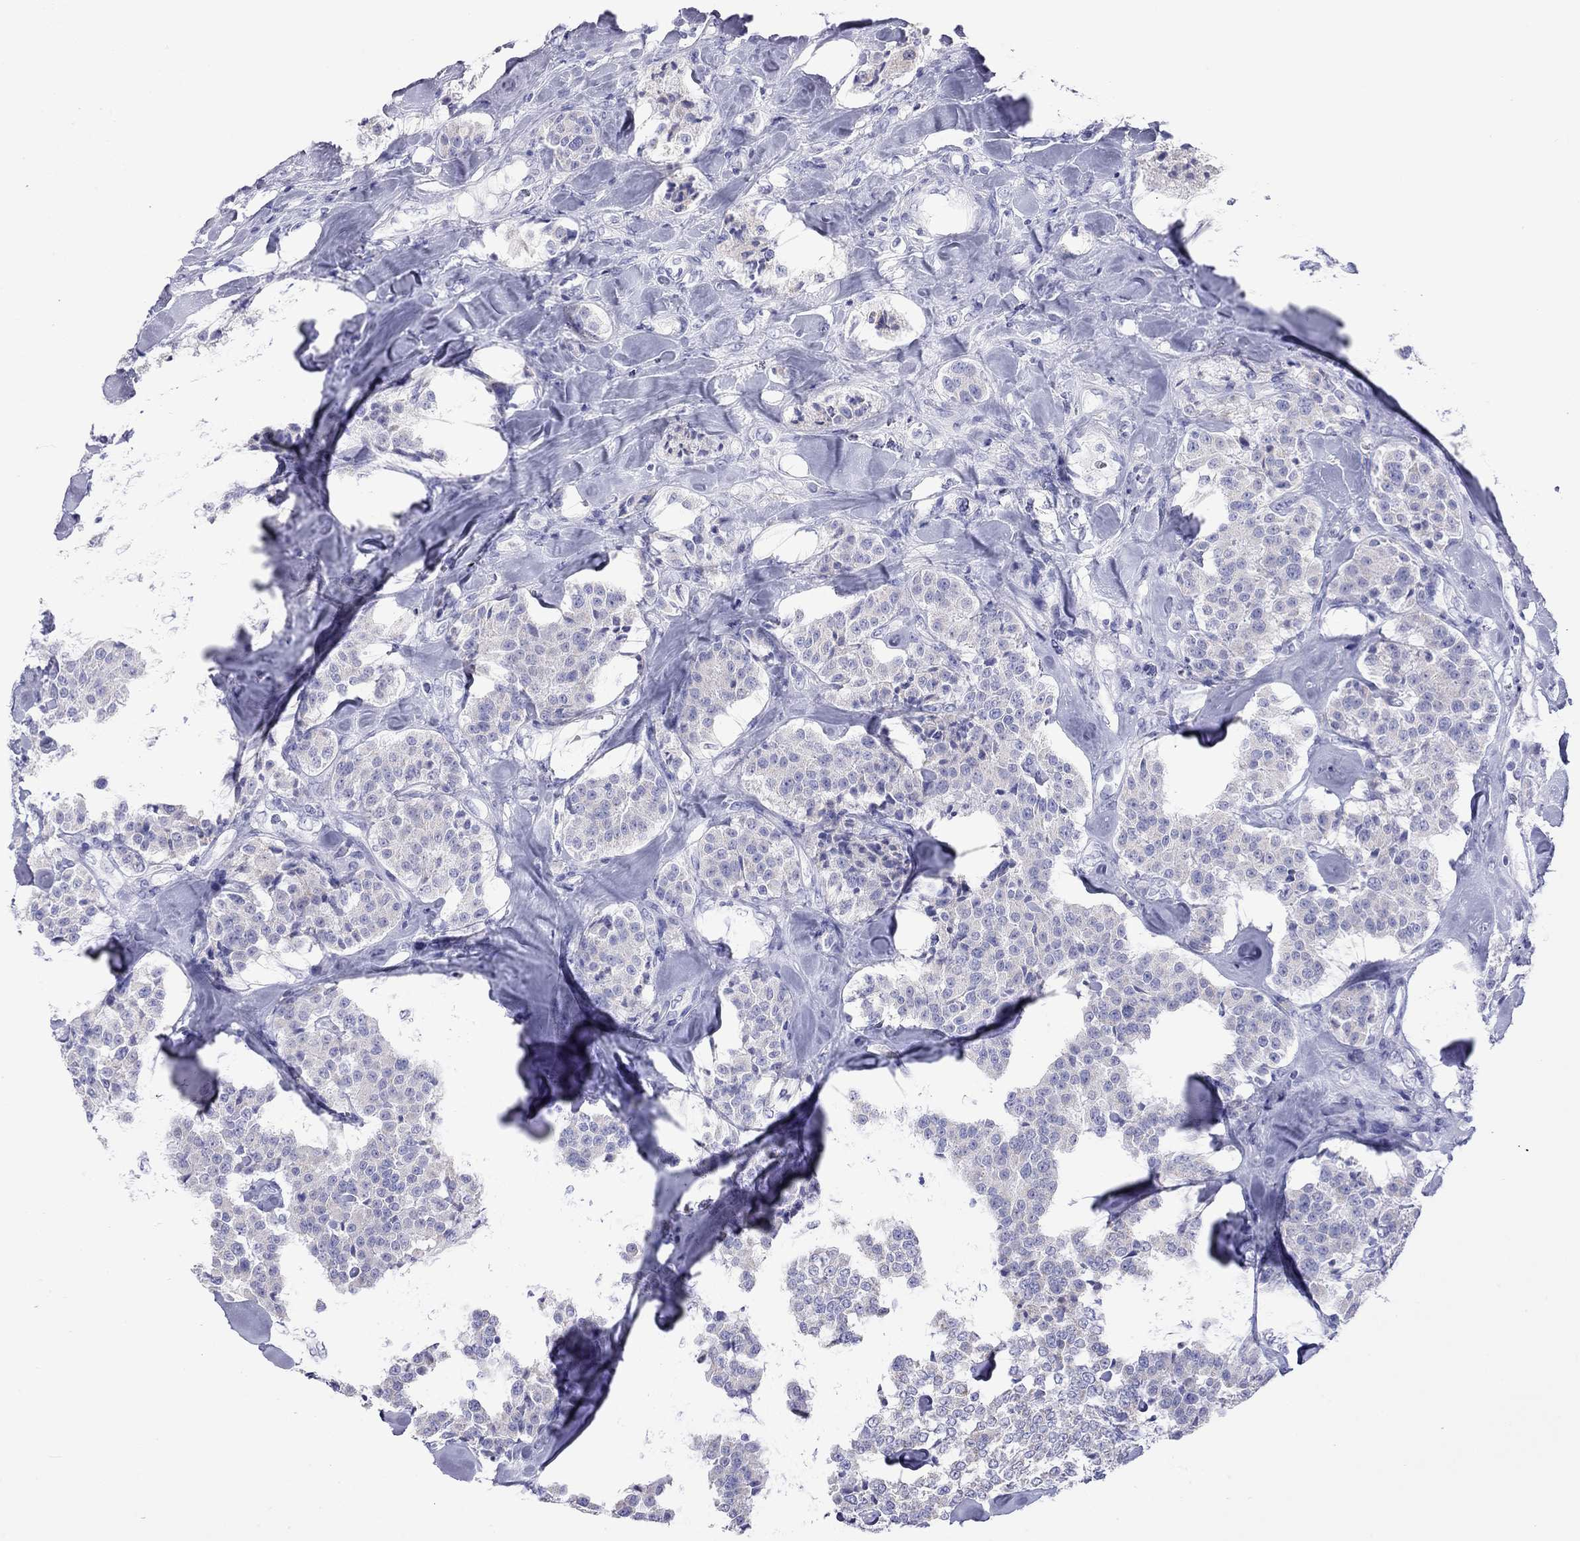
{"staining": {"intensity": "negative", "quantity": "none", "location": "none"}, "tissue": "carcinoid", "cell_type": "Tumor cells", "image_type": "cancer", "snomed": [{"axis": "morphology", "description": "Carcinoid, malignant, NOS"}, {"axis": "topography", "description": "Pancreas"}], "caption": "Carcinoid (malignant) stained for a protein using IHC shows no staining tumor cells.", "gene": "DPY19L2", "patient": {"sex": "male", "age": 41}}